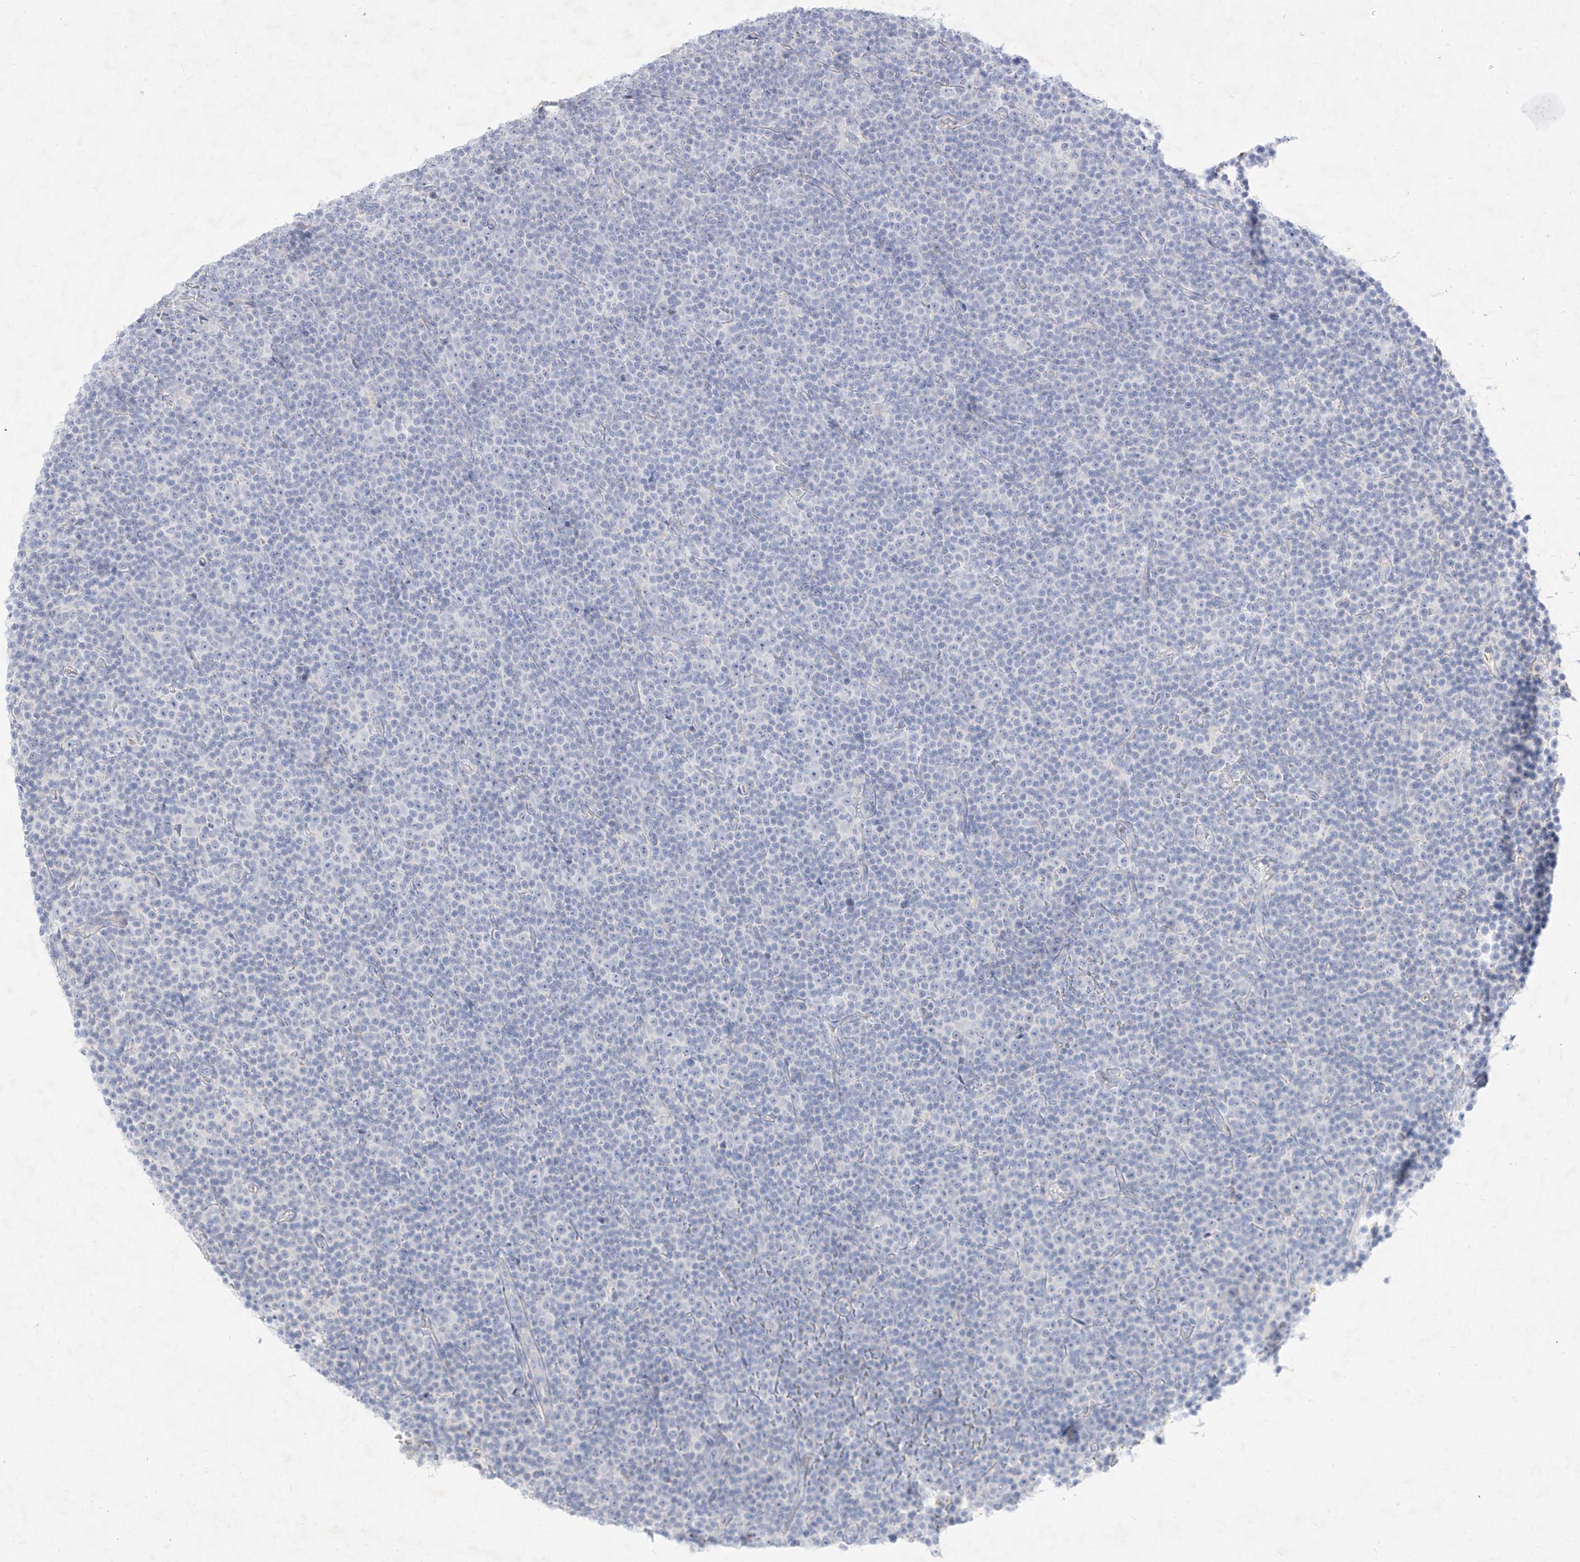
{"staining": {"intensity": "negative", "quantity": "none", "location": "none"}, "tissue": "lymphoma", "cell_type": "Tumor cells", "image_type": "cancer", "snomed": [{"axis": "morphology", "description": "Malignant lymphoma, non-Hodgkin's type, Low grade"}, {"axis": "topography", "description": "Lymph node"}], "caption": "Tumor cells show no significant expression in lymphoma.", "gene": "TGM4", "patient": {"sex": "female", "age": 67}}